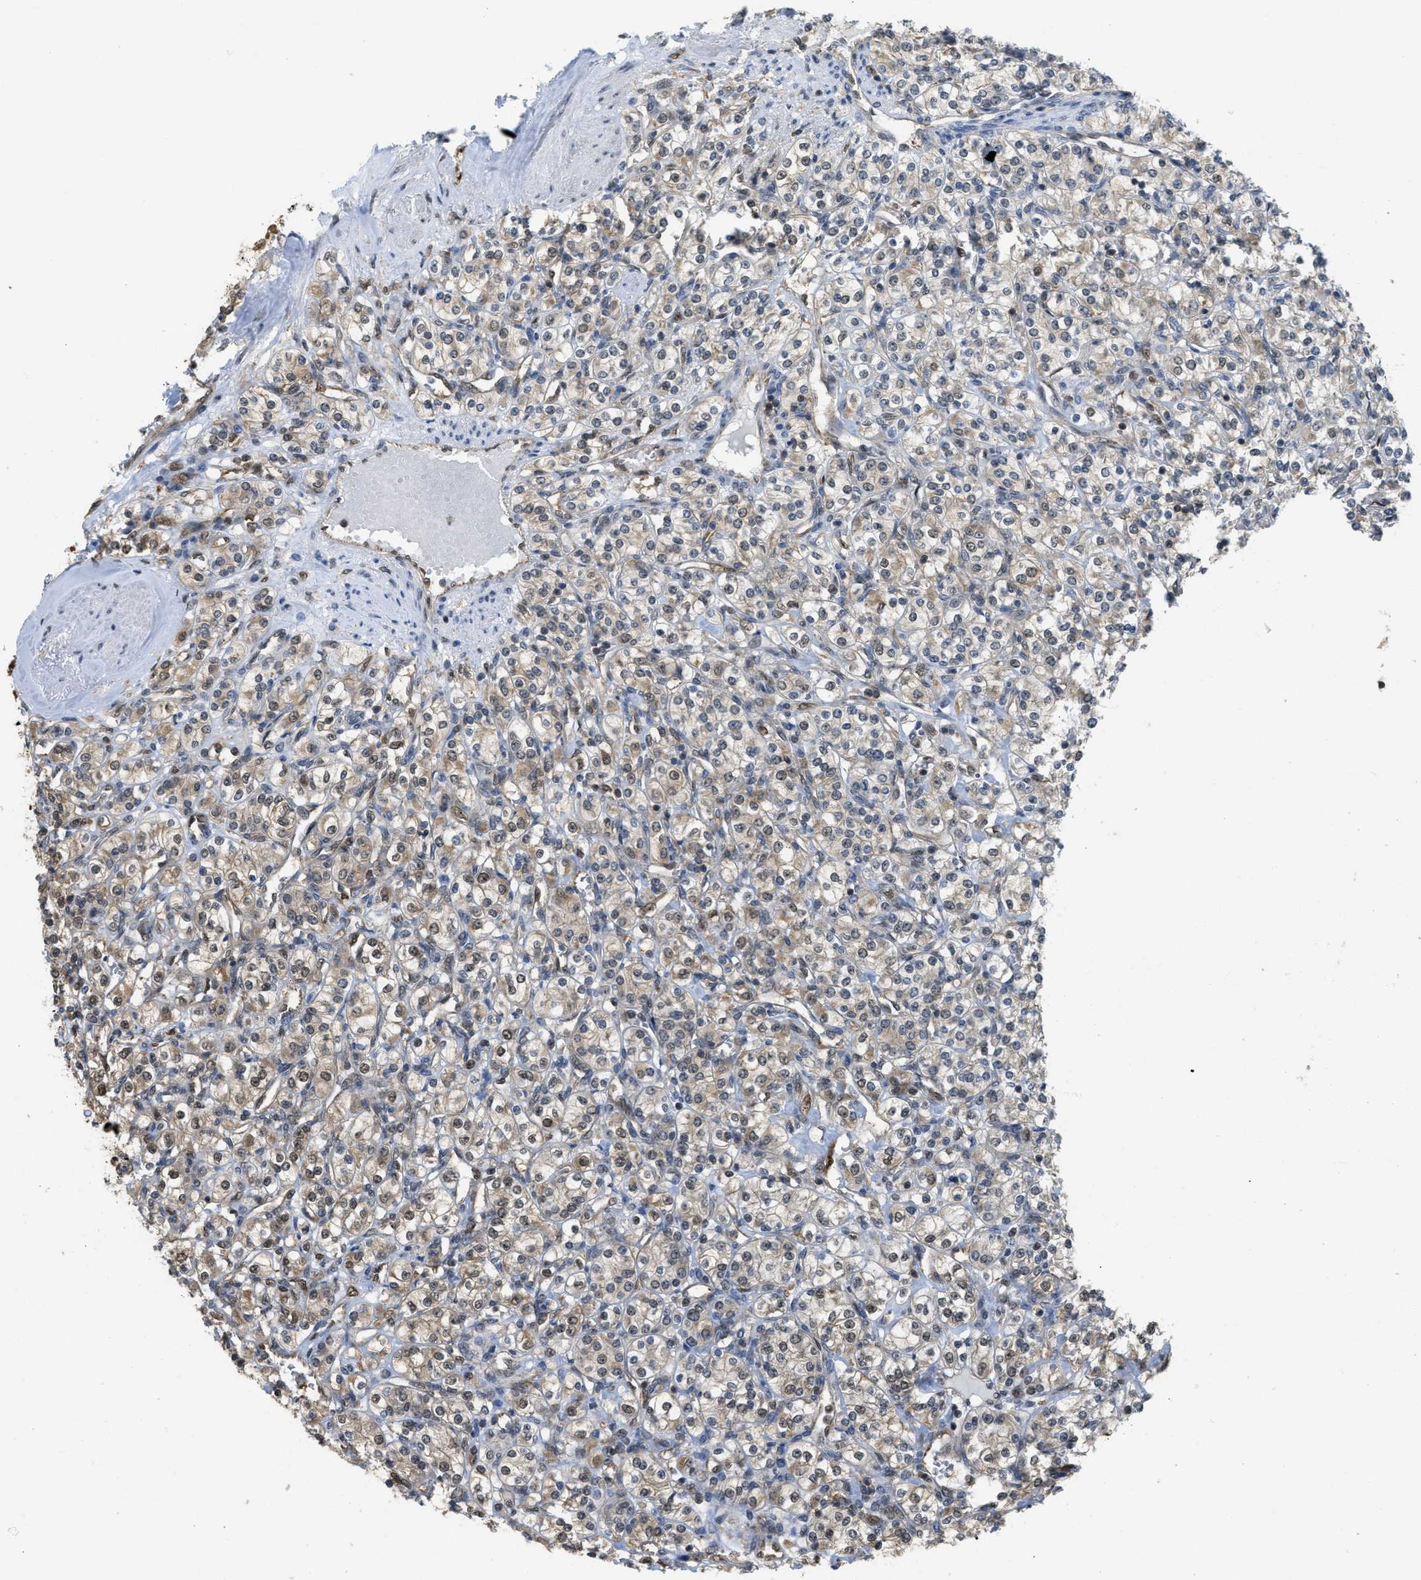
{"staining": {"intensity": "weak", "quantity": "25%-75%", "location": "cytoplasmic/membranous,nuclear"}, "tissue": "renal cancer", "cell_type": "Tumor cells", "image_type": "cancer", "snomed": [{"axis": "morphology", "description": "Adenocarcinoma, NOS"}, {"axis": "topography", "description": "Kidney"}], "caption": "An image of renal cancer (adenocarcinoma) stained for a protein reveals weak cytoplasmic/membranous and nuclear brown staining in tumor cells.", "gene": "PSMC5", "patient": {"sex": "male", "age": 77}}